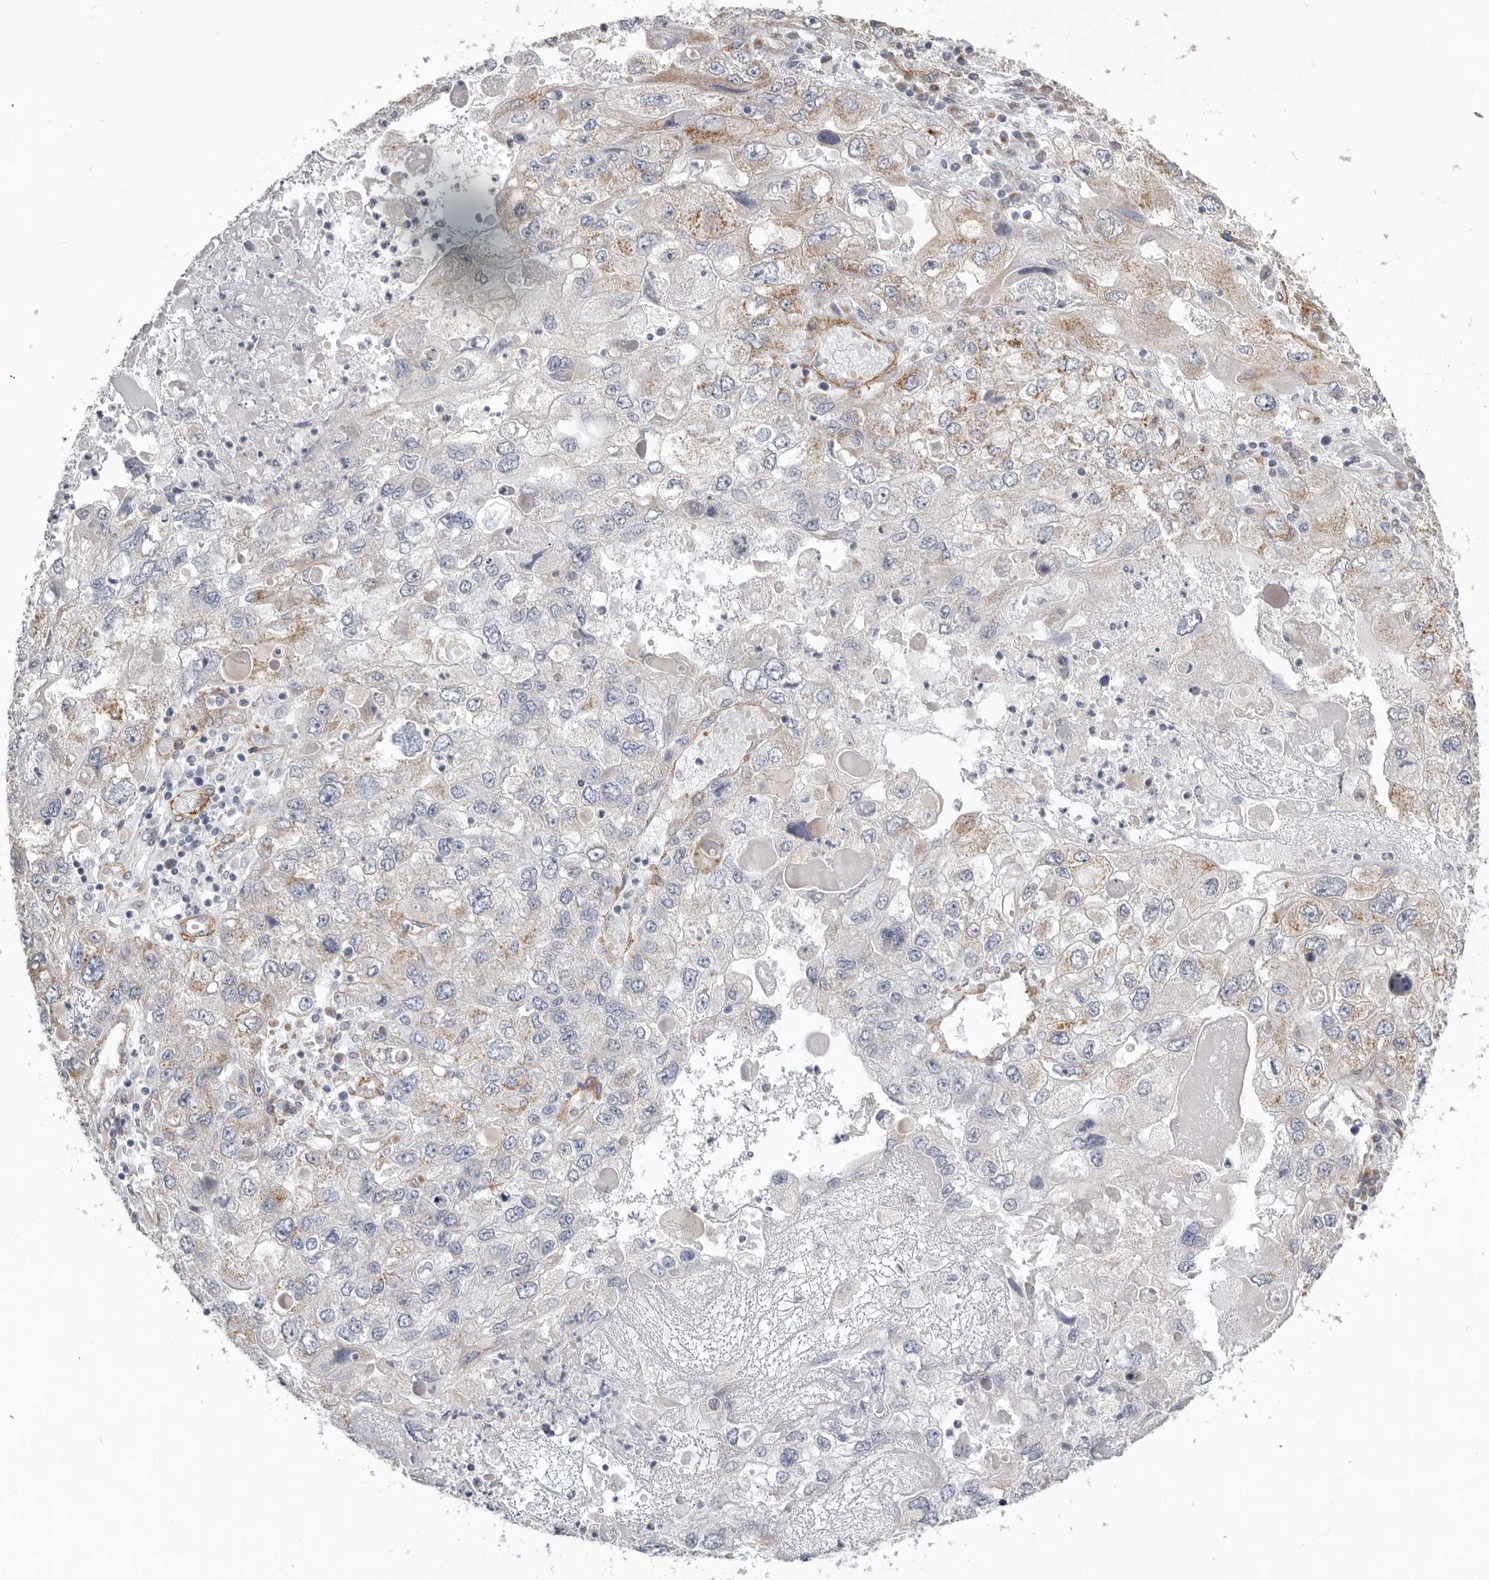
{"staining": {"intensity": "weak", "quantity": "<25%", "location": "cytoplasmic/membranous"}, "tissue": "endometrial cancer", "cell_type": "Tumor cells", "image_type": "cancer", "snomed": [{"axis": "morphology", "description": "Adenocarcinoma, NOS"}, {"axis": "topography", "description": "Endometrium"}], "caption": "Tumor cells show no significant protein staining in endometrial cancer. Brightfield microscopy of IHC stained with DAB (3,3'-diaminobenzidine) (brown) and hematoxylin (blue), captured at high magnification.", "gene": "RABAC1", "patient": {"sex": "female", "age": 49}}